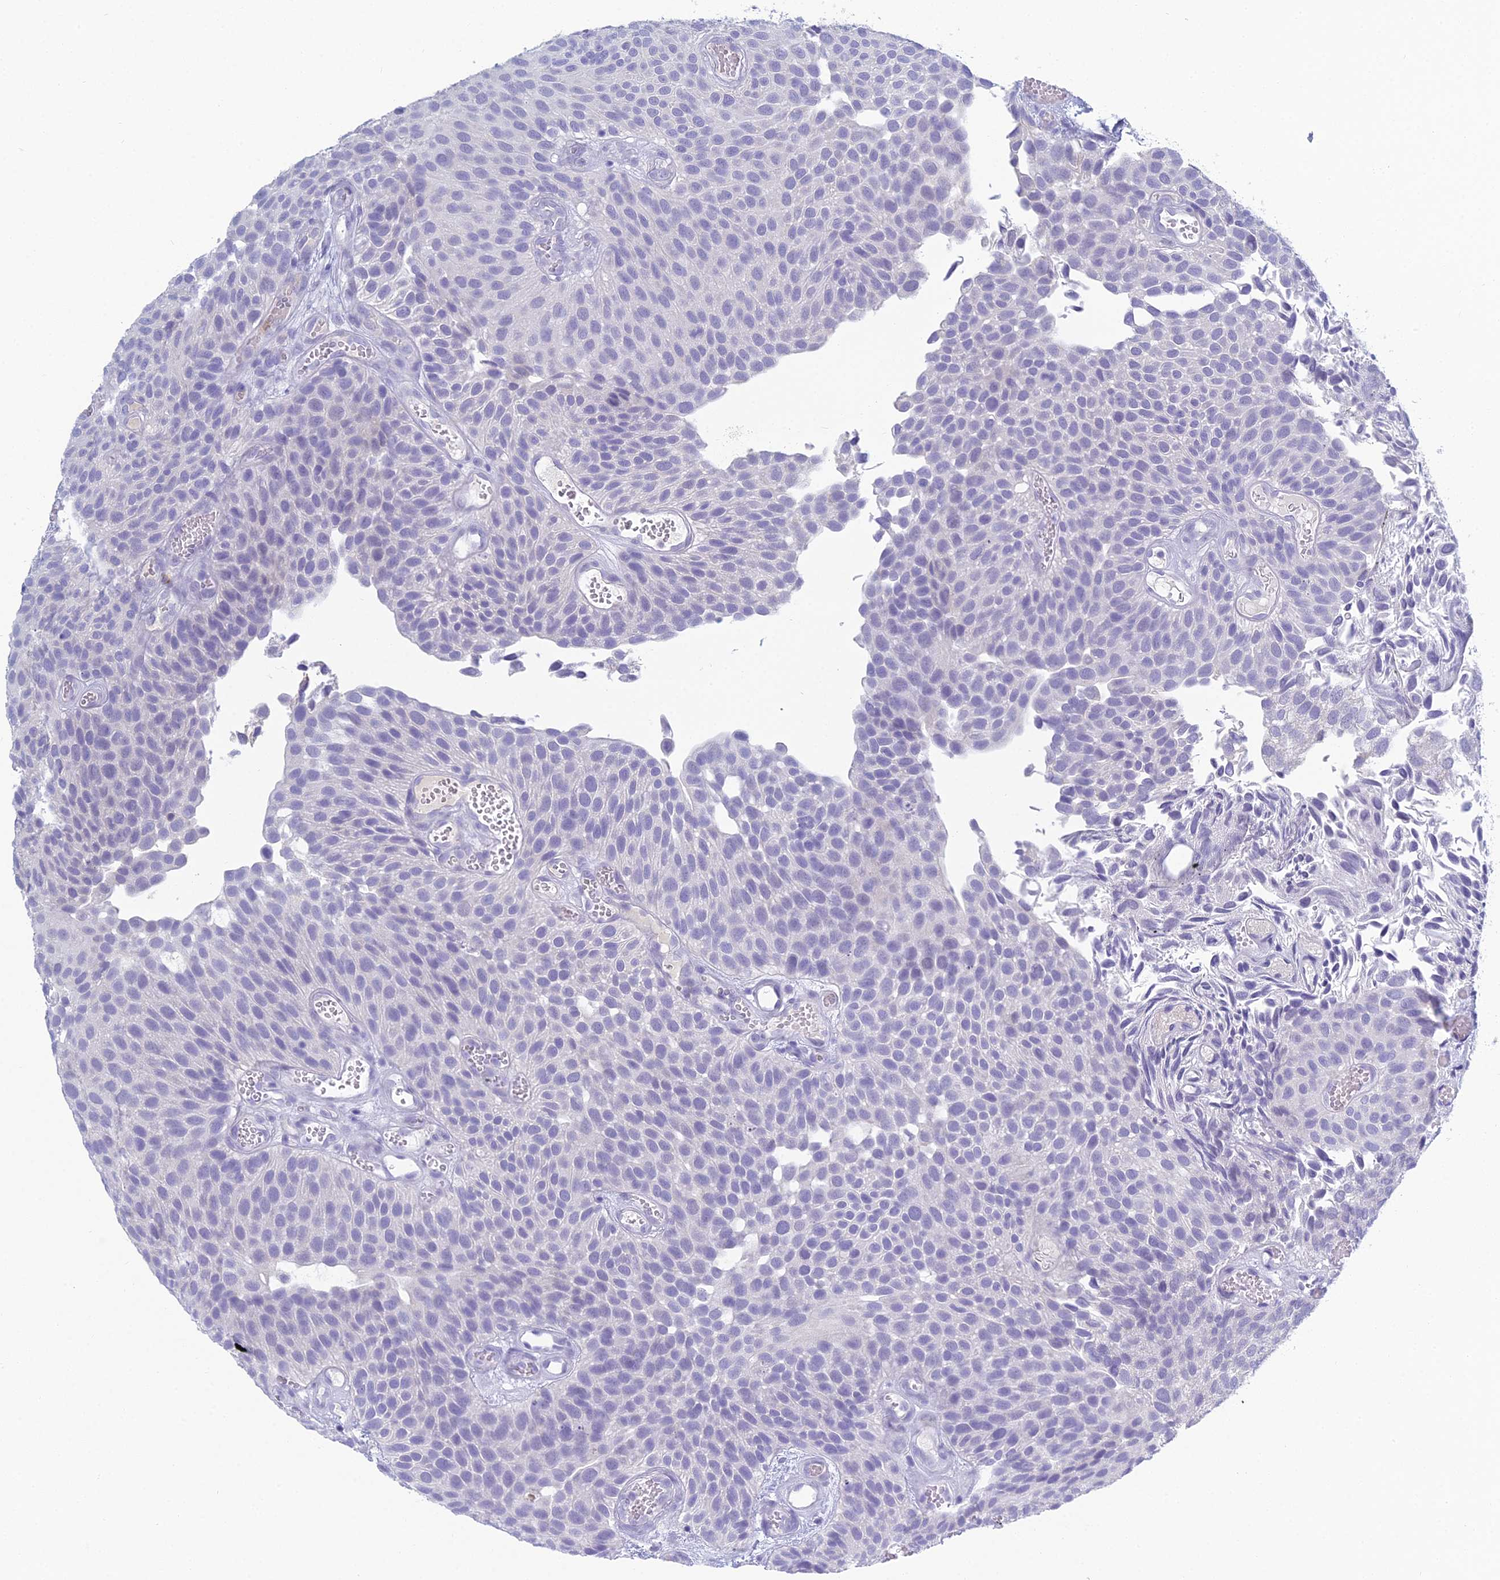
{"staining": {"intensity": "negative", "quantity": "none", "location": "none"}, "tissue": "urothelial cancer", "cell_type": "Tumor cells", "image_type": "cancer", "snomed": [{"axis": "morphology", "description": "Urothelial carcinoma, Low grade"}, {"axis": "topography", "description": "Urinary bladder"}], "caption": "High magnification brightfield microscopy of urothelial cancer stained with DAB (3,3'-diaminobenzidine) (brown) and counterstained with hematoxylin (blue): tumor cells show no significant expression. The staining was performed using DAB to visualize the protein expression in brown, while the nuclei were stained in blue with hematoxylin (Magnification: 20x).", "gene": "MUC13", "patient": {"sex": "male", "age": 89}}